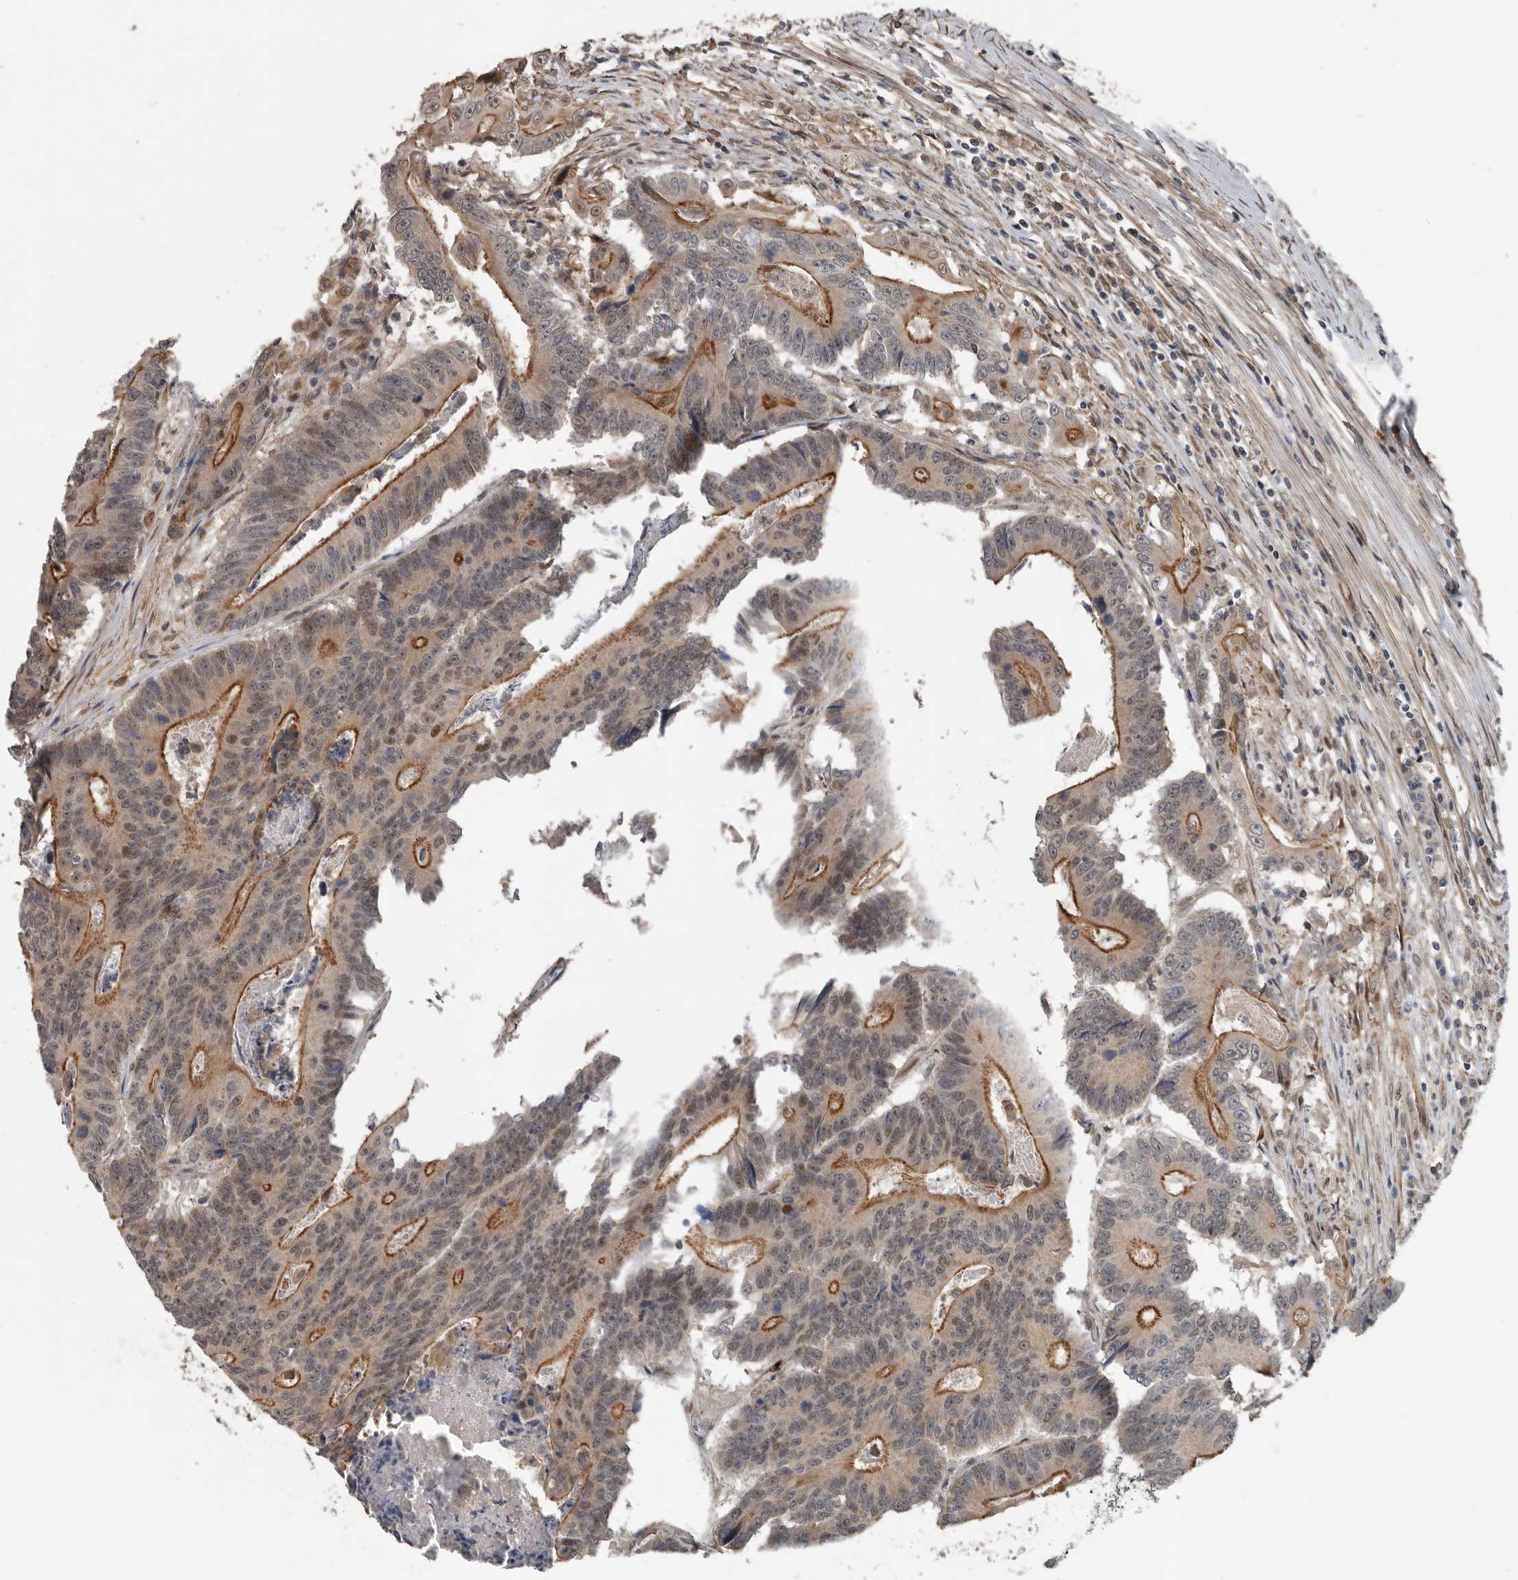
{"staining": {"intensity": "moderate", "quantity": ">75%", "location": "cytoplasmic/membranous,nuclear"}, "tissue": "colorectal cancer", "cell_type": "Tumor cells", "image_type": "cancer", "snomed": [{"axis": "morphology", "description": "Adenocarcinoma, NOS"}, {"axis": "topography", "description": "Colon"}], "caption": "This micrograph shows immunohistochemistry staining of human adenocarcinoma (colorectal), with medium moderate cytoplasmic/membranous and nuclear positivity in approximately >75% of tumor cells.", "gene": "YOD1", "patient": {"sex": "male", "age": 83}}